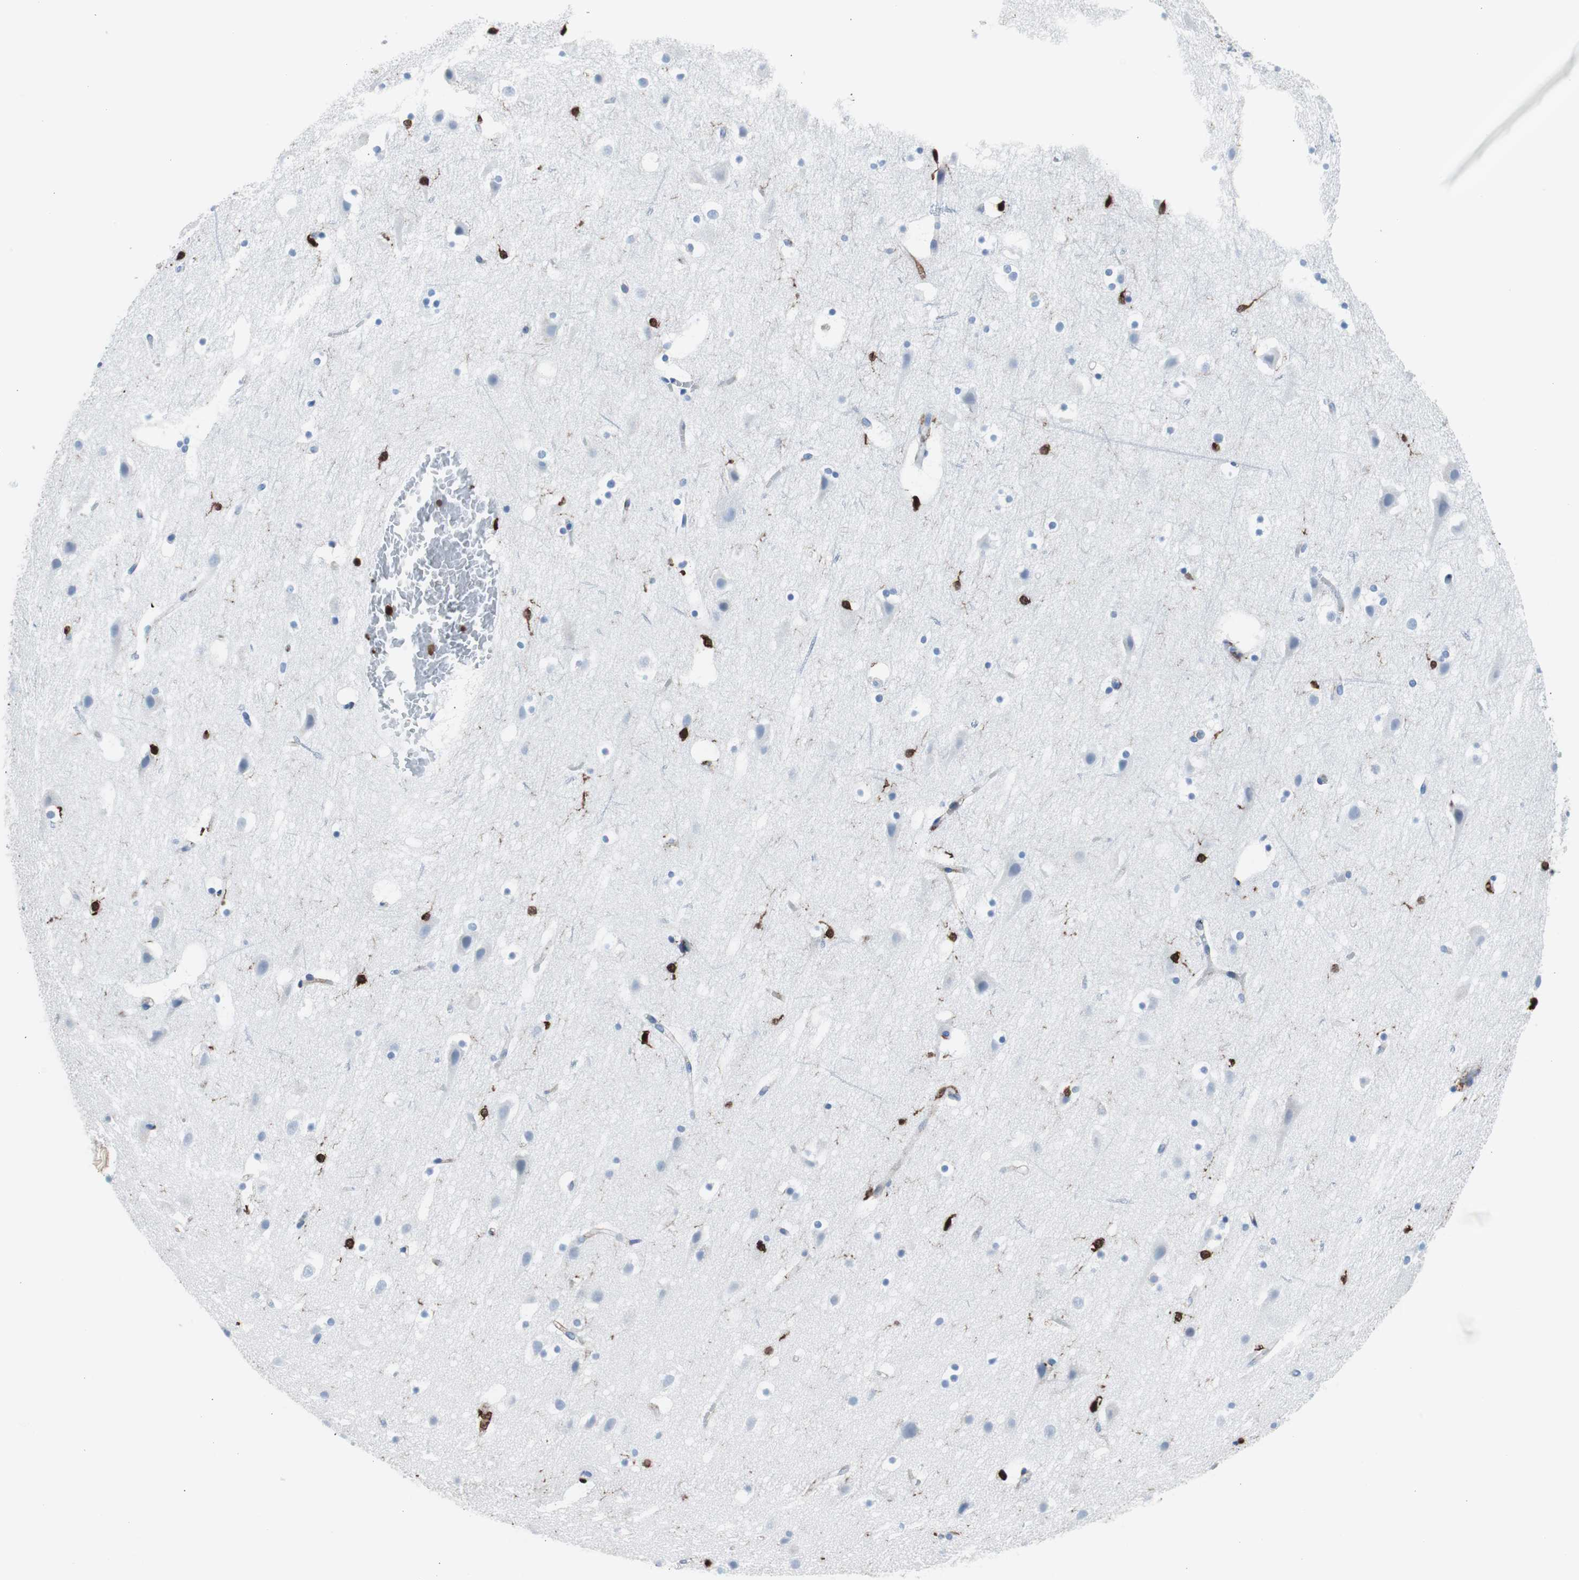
{"staining": {"intensity": "negative", "quantity": "none", "location": "none"}, "tissue": "cerebral cortex", "cell_type": "Endothelial cells", "image_type": "normal", "snomed": [{"axis": "morphology", "description": "Normal tissue, NOS"}, {"axis": "topography", "description": "Cerebral cortex"}], "caption": "Immunohistochemical staining of normal human cerebral cortex displays no significant expression in endothelial cells.", "gene": "SYK", "patient": {"sex": "male", "age": 45}}